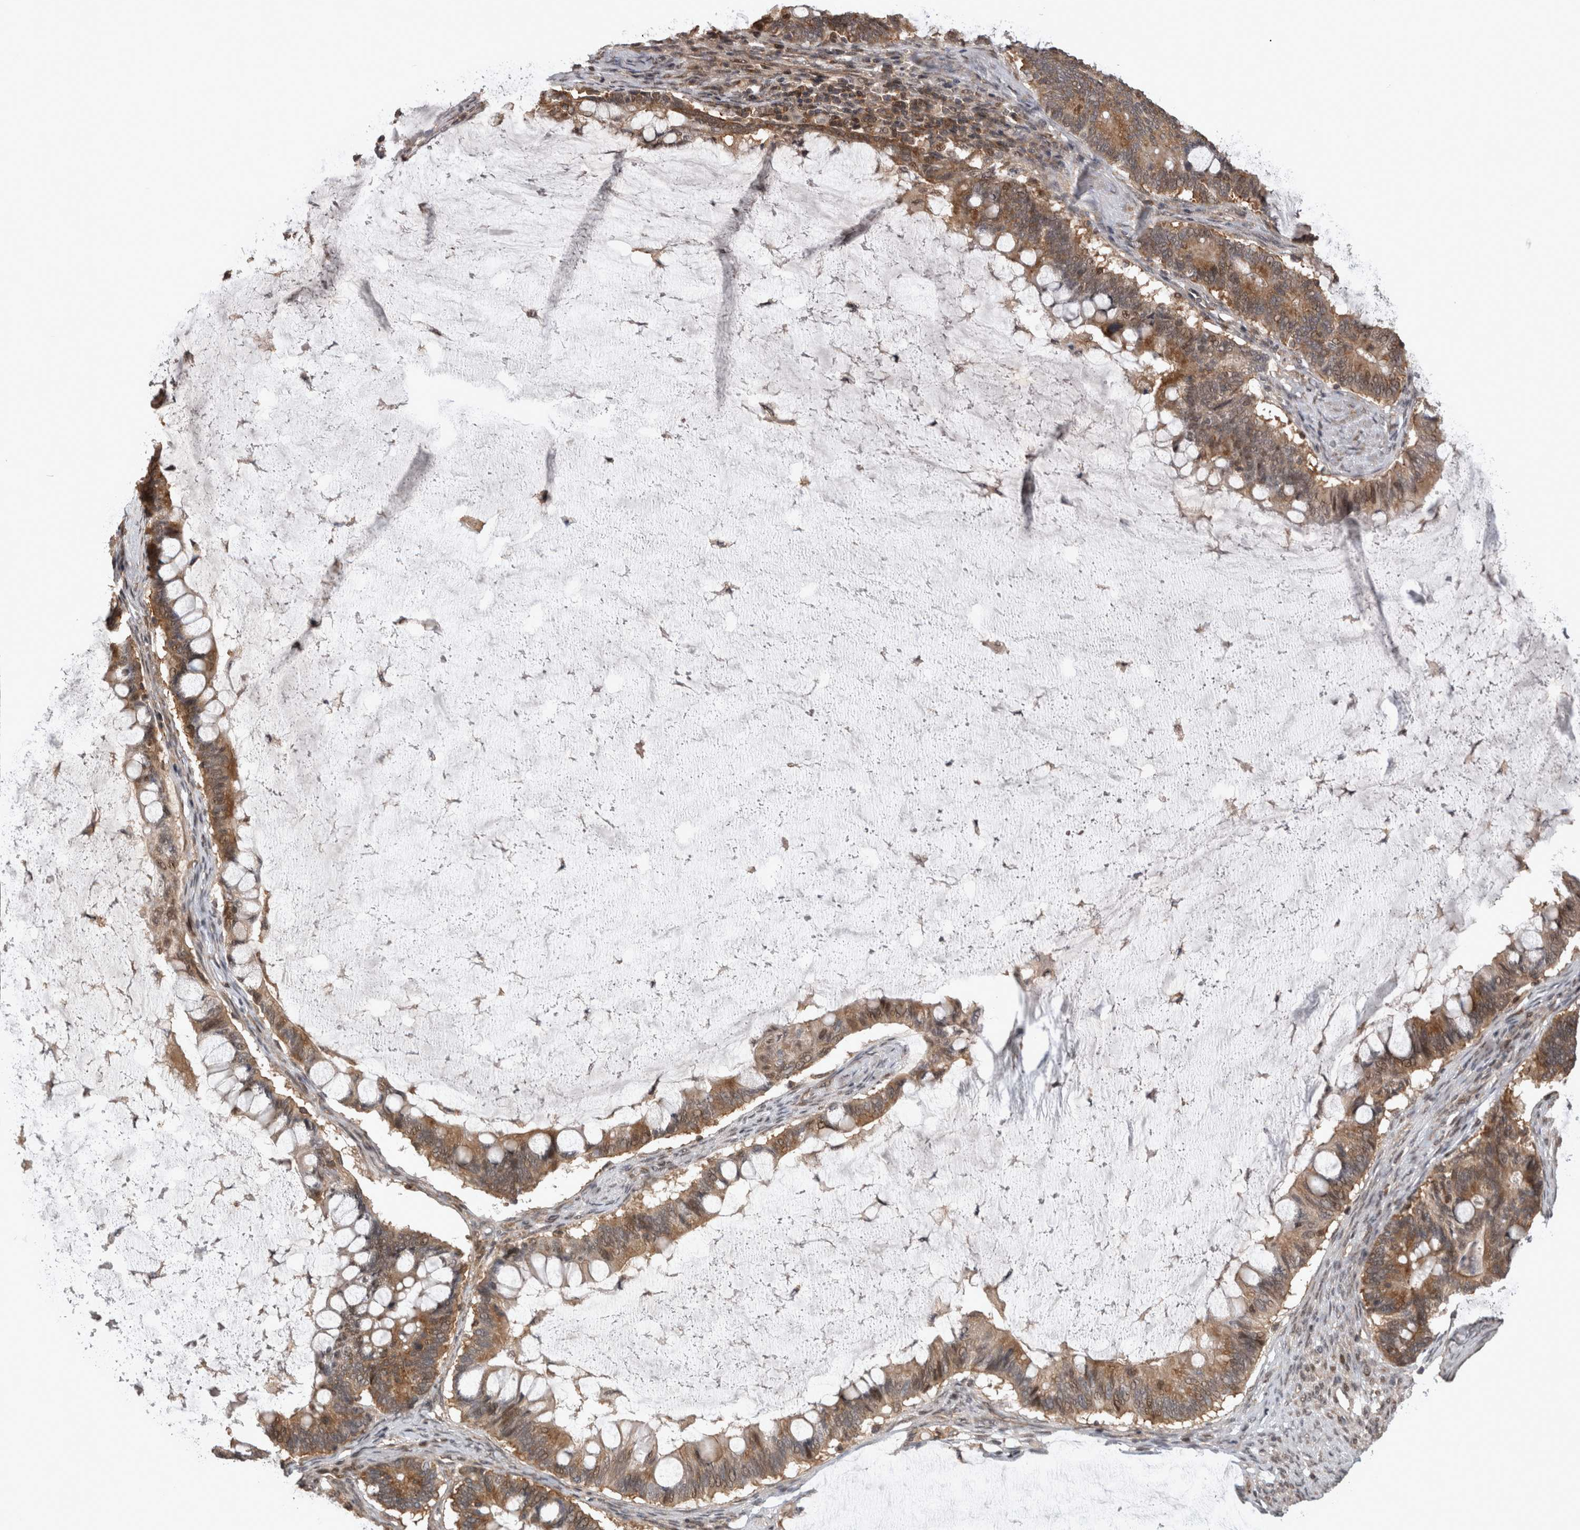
{"staining": {"intensity": "moderate", "quantity": ">75%", "location": "cytoplasmic/membranous"}, "tissue": "ovarian cancer", "cell_type": "Tumor cells", "image_type": "cancer", "snomed": [{"axis": "morphology", "description": "Cystadenocarcinoma, mucinous, NOS"}, {"axis": "topography", "description": "Ovary"}], "caption": "A high-resolution micrograph shows IHC staining of ovarian cancer, which exhibits moderate cytoplasmic/membranous positivity in approximately >75% of tumor cells.", "gene": "ATXN2", "patient": {"sex": "female", "age": 61}}